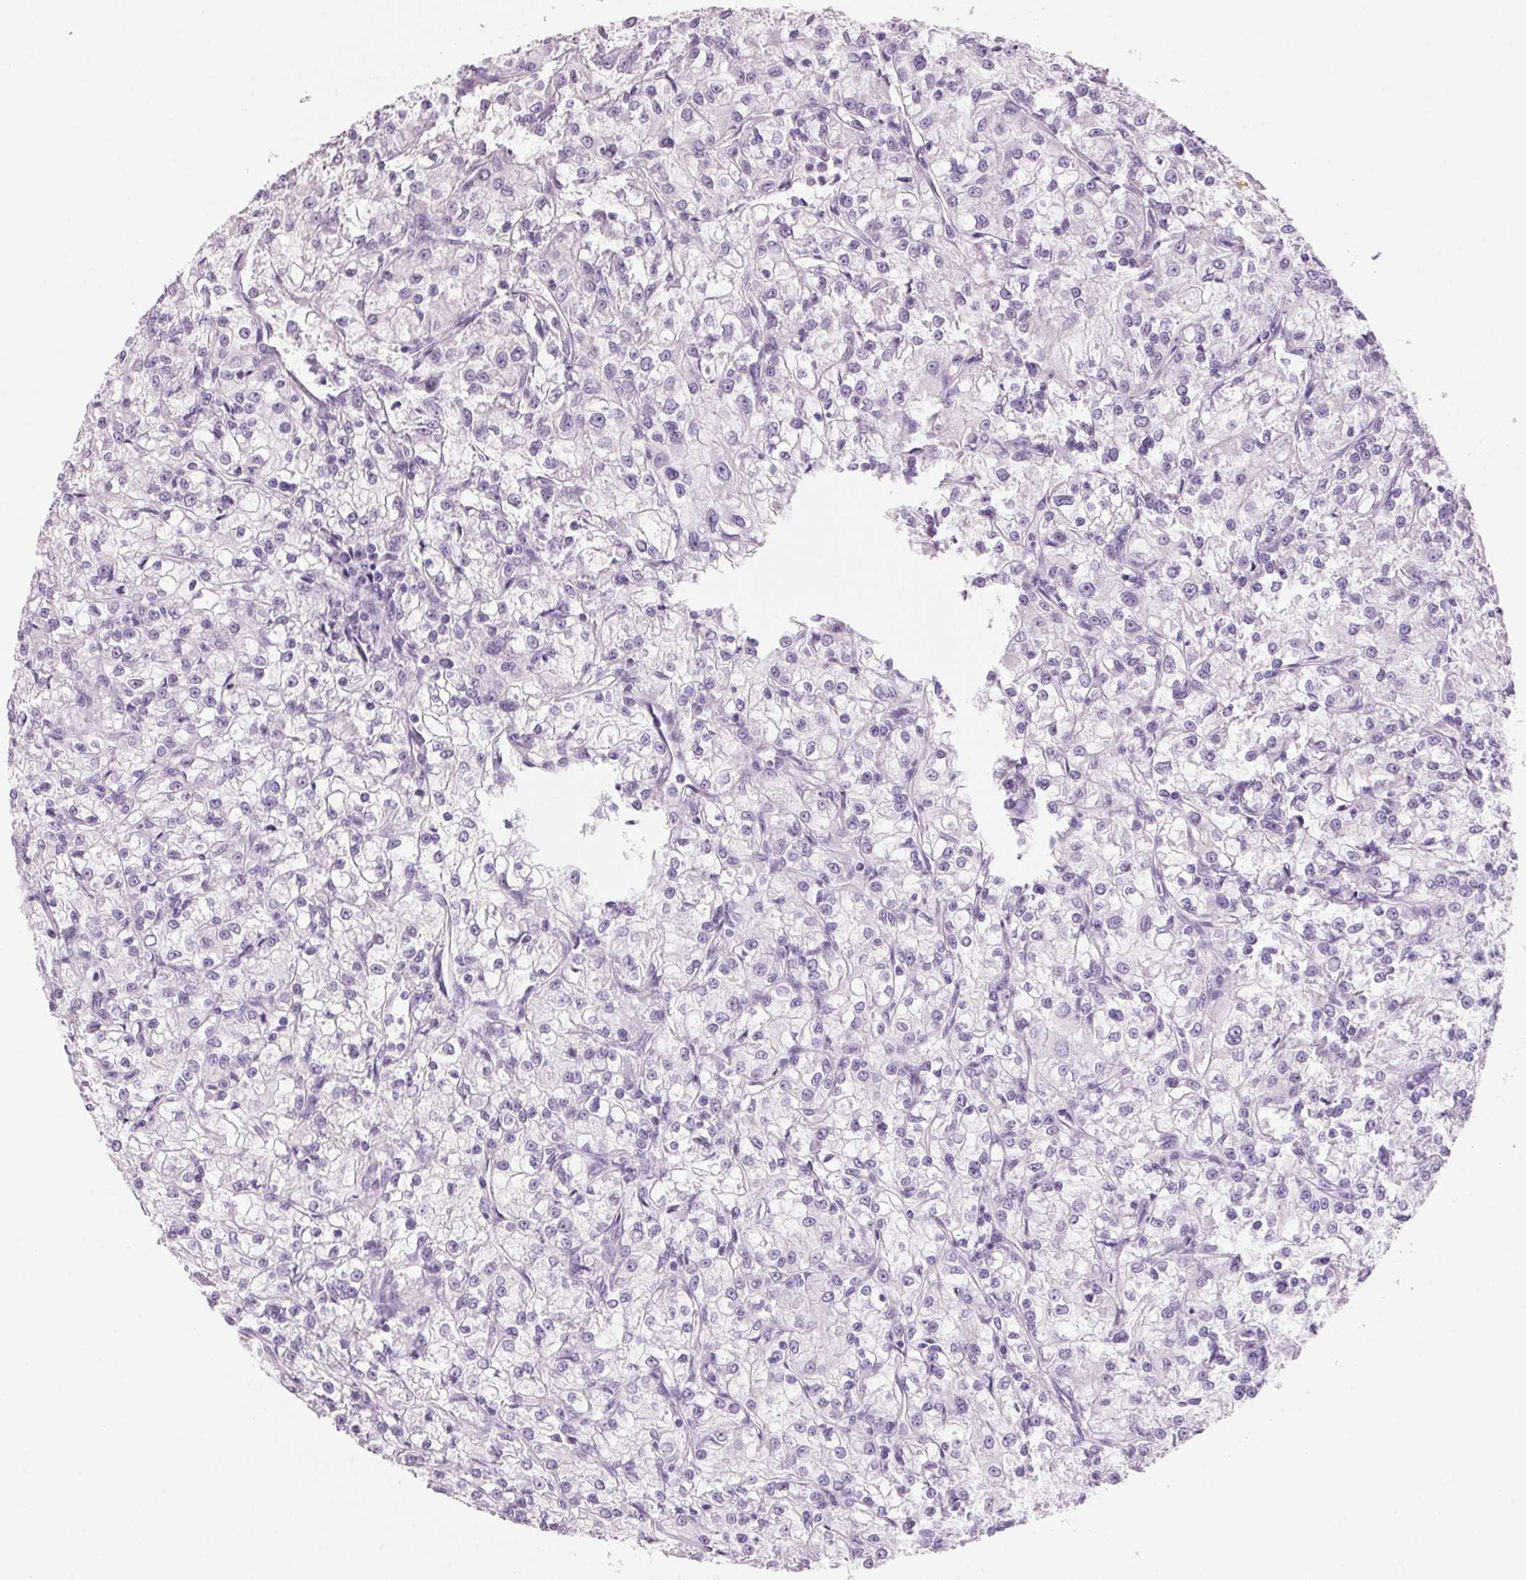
{"staining": {"intensity": "negative", "quantity": "none", "location": "none"}, "tissue": "renal cancer", "cell_type": "Tumor cells", "image_type": "cancer", "snomed": [{"axis": "morphology", "description": "Adenocarcinoma, NOS"}, {"axis": "topography", "description": "Kidney"}], "caption": "Adenocarcinoma (renal) was stained to show a protein in brown. There is no significant staining in tumor cells. The staining is performed using DAB brown chromogen with nuclei counter-stained in using hematoxylin.", "gene": "ADAM20", "patient": {"sex": "female", "age": 59}}